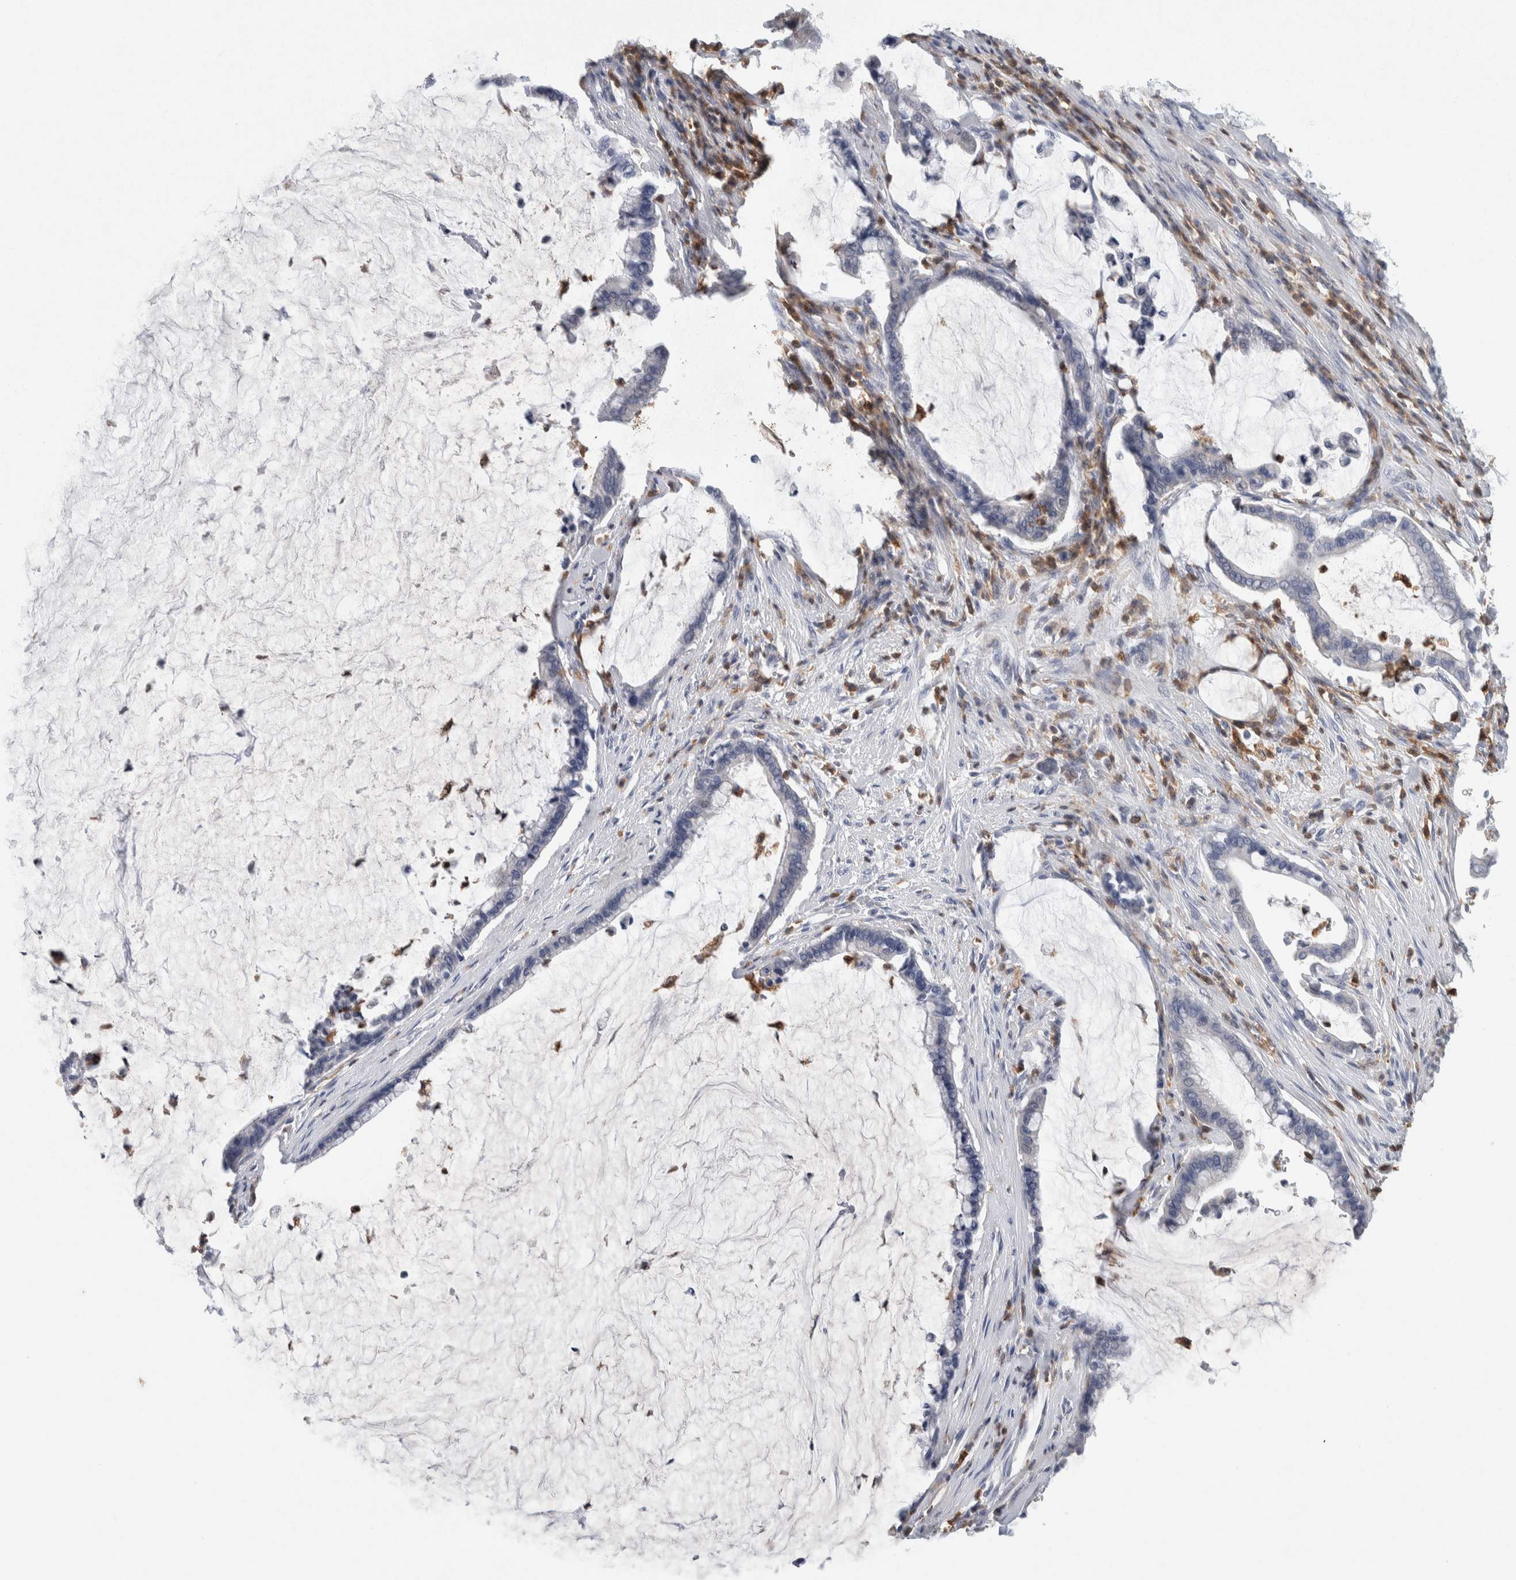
{"staining": {"intensity": "negative", "quantity": "none", "location": "none"}, "tissue": "pancreatic cancer", "cell_type": "Tumor cells", "image_type": "cancer", "snomed": [{"axis": "morphology", "description": "Adenocarcinoma, NOS"}, {"axis": "topography", "description": "Pancreas"}], "caption": "This is a histopathology image of IHC staining of pancreatic adenocarcinoma, which shows no expression in tumor cells. (DAB immunohistochemistry (IHC) with hematoxylin counter stain).", "gene": "NCF2", "patient": {"sex": "male", "age": 41}}